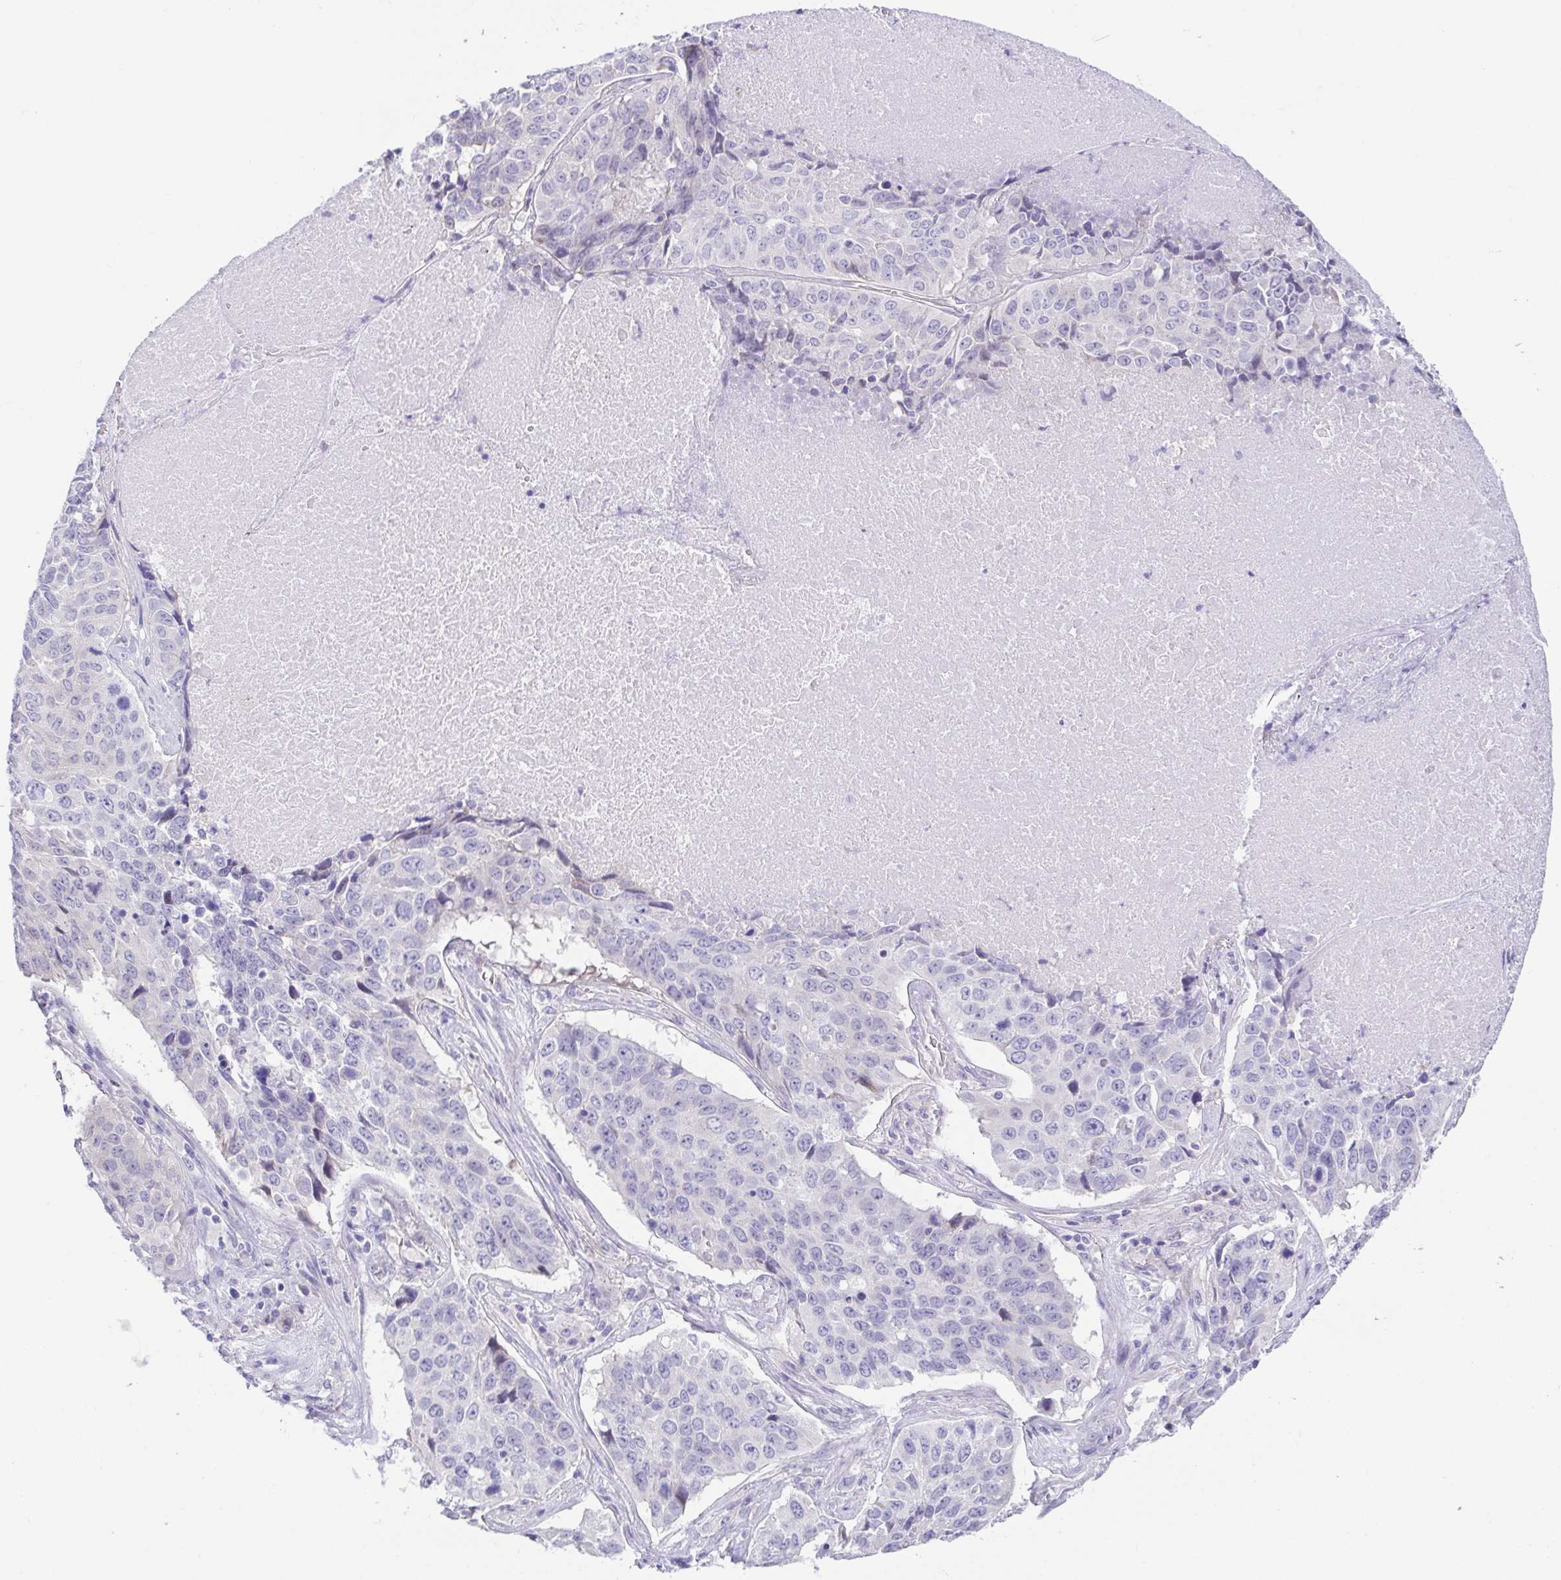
{"staining": {"intensity": "negative", "quantity": "none", "location": "none"}, "tissue": "lung cancer", "cell_type": "Tumor cells", "image_type": "cancer", "snomed": [{"axis": "morphology", "description": "Normal tissue, NOS"}, {"axis": "morphology", "description": "Squamous cell carcinoma, NOS"}, {"axis": "topography", "description": "Bronchus"}, {"axis": "topography", "description": "Lung"}], "caption": "This image is of lung cancer stained with immunohistochemistry to label a protein in brown with the nuclei are counter-stained blue. There is no staining in tumor cells. The staining was performed using DAB (3,3'-diaminobenzidine) to visualize the protein expression in brown, while the nuclei were stained in blue with hematoxylin (Magnification: 20x).", "gene": "LUZP4", "patient": {"sex": "male", "age": 64}}